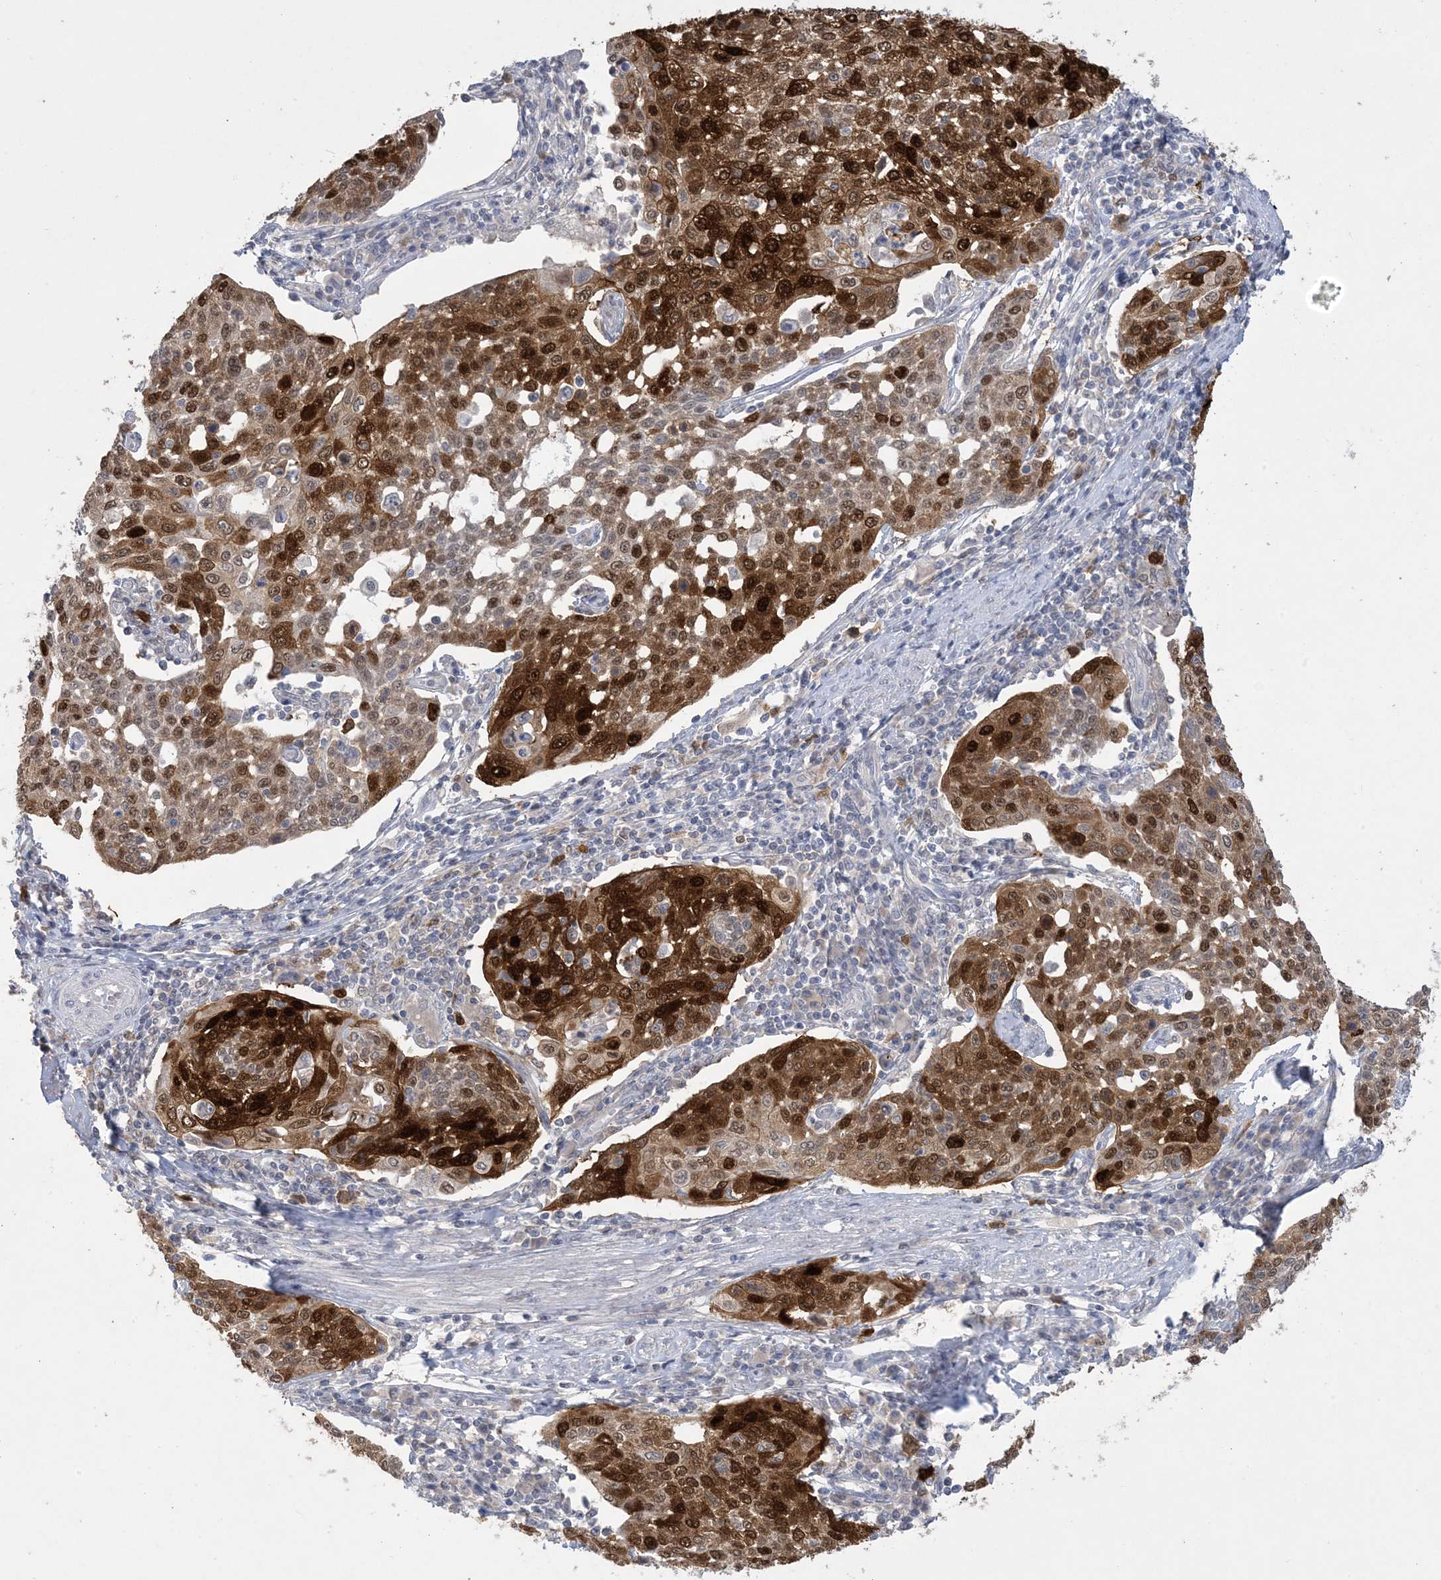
{"staining": {"intensity": "strong", "quantity": ">75%", "location": "cytoplasmic/membranous,nuclear"}, "tissue": "cervical cancer", "cell_type": "Tumor cells", "image_type": "cancer", "snomed": [{"axis": "morphology", "description": "Squamous cell carcinoma, NOS"}, {"axis": "topography", "description": "Cervix"}], "caption": "Strong cytoplasmic/membranous and nuclear positivity for a protein is identified in approximately >75% of tumor cells of cervical cancer using immunohistochemistry (IHC).", "gene": "HMGCS1", "patient": {"sex": "female", "age": 34}}